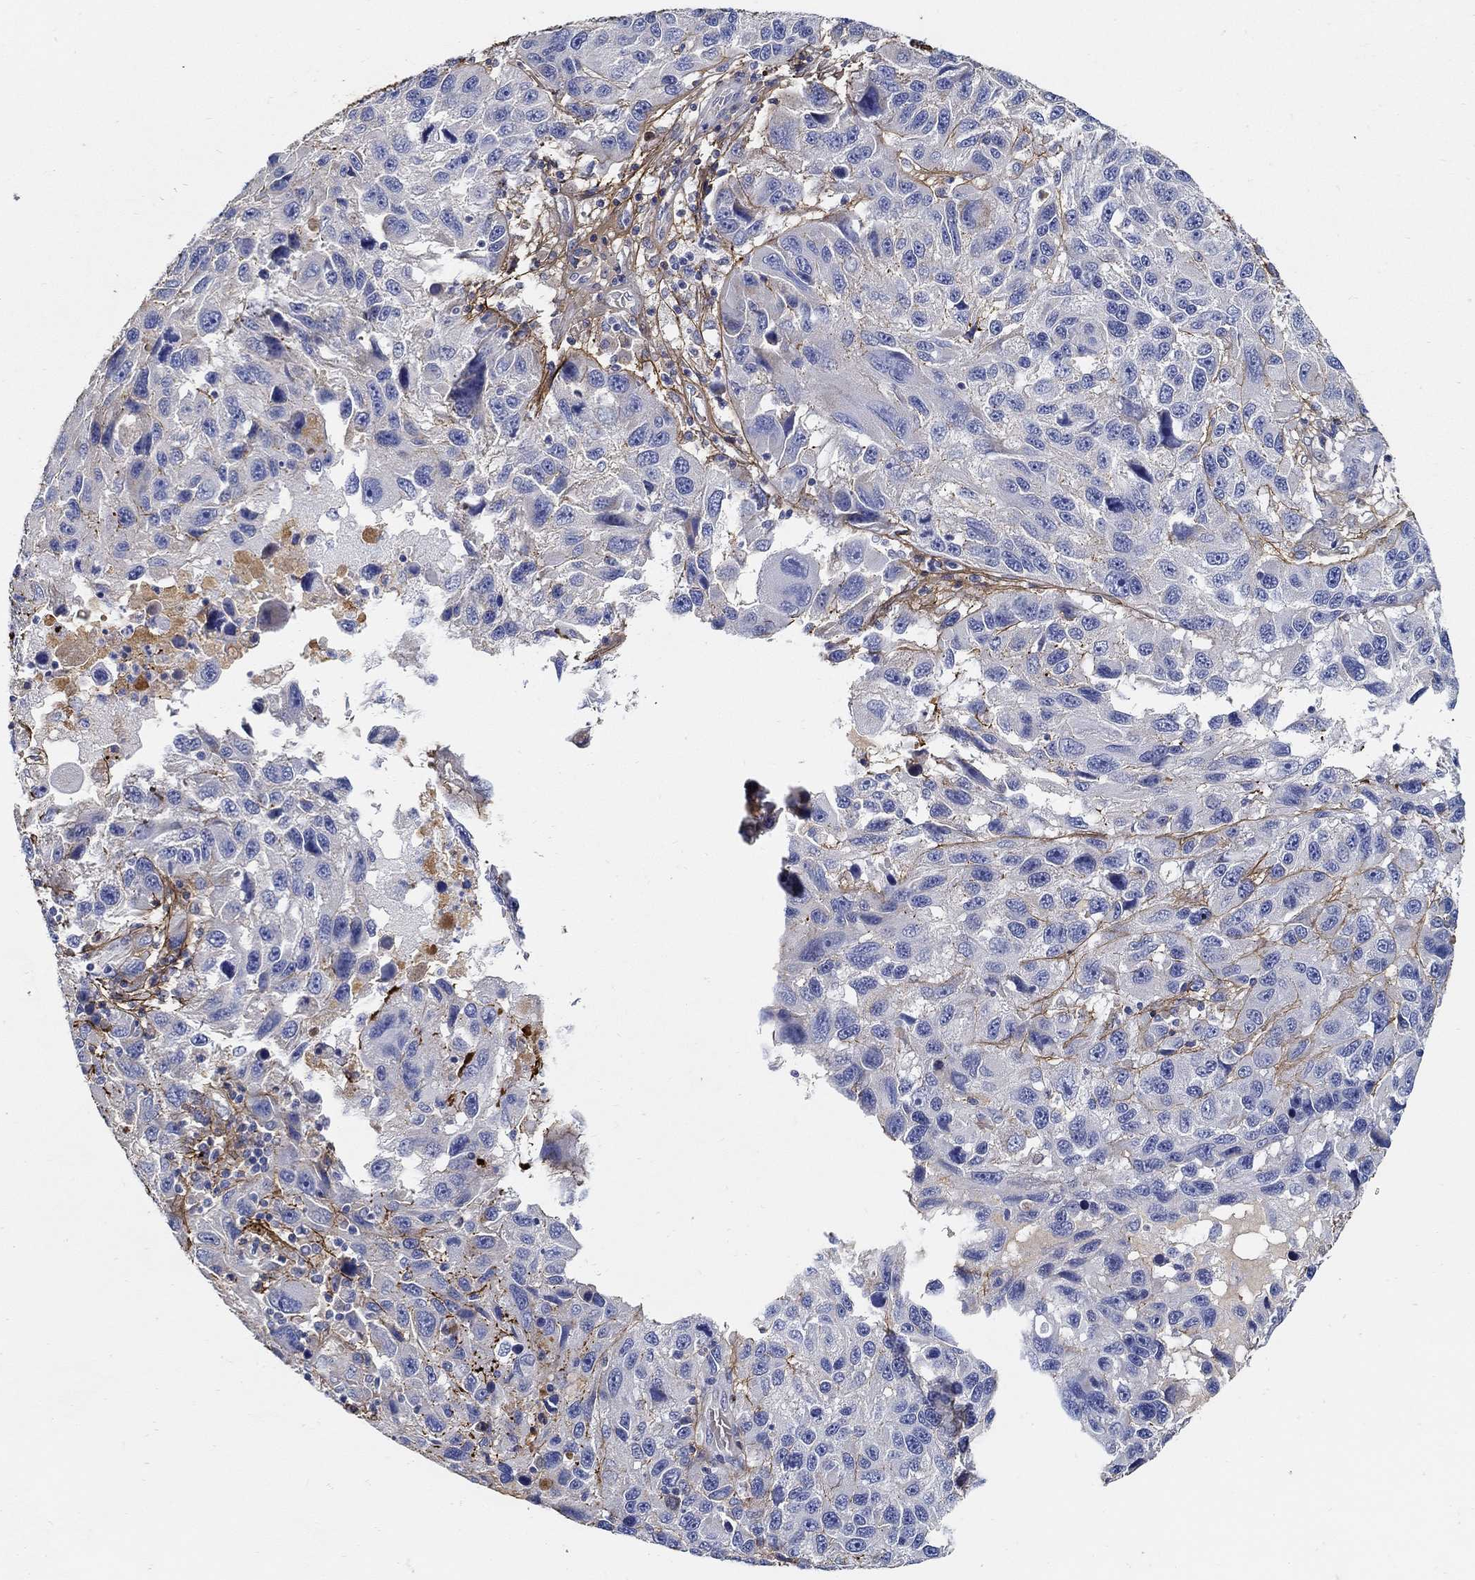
{"staining": {"intensity": "negative", "quantity": "none", "location": "none"}, "tissue": "melanoma", "cell_type": "Tumor cells", "image_type": "cancer", "snomed": [{"axis": "morphology", "description": "Malignant melanoma, NOS"}, {"axis": "topography", "description": "Skin"}], "caption": "This is an immunohistochemistry histopathology image of malignant melanoma. There is no expression in tumor cells.", "gene": "TGFBI", "patient": {"sex": "male", "age": 53}}